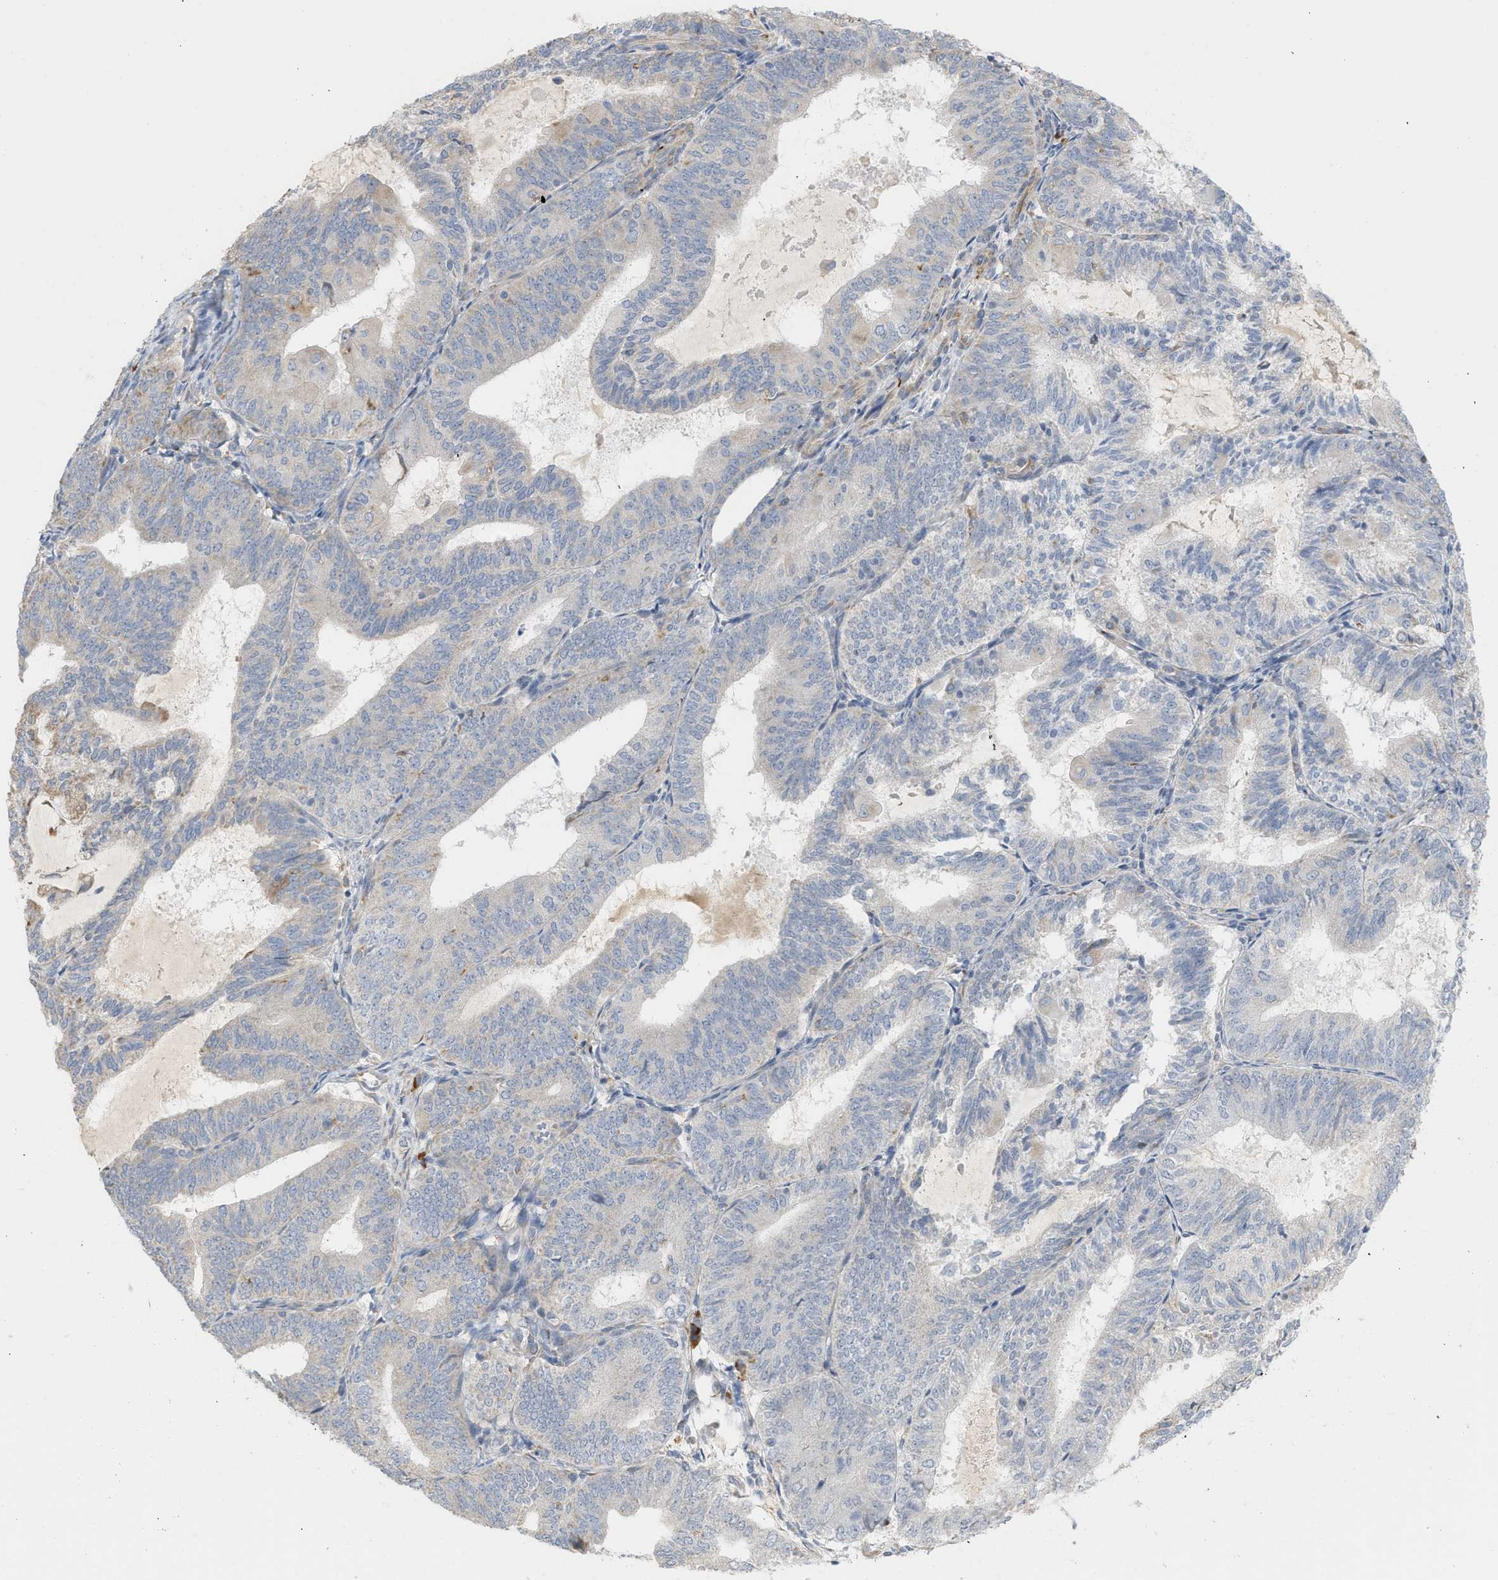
{"staining": {"intensity": "negative", "quantity": "none", "location": "none"}, "tissue": "endometrial cancer", "cell_type": "Tumor cells", "image_type": "cancer", "snomed": [{"axis": "morphology", "description": "Adenocarcinoma, NOS"}, {"axis": "topography", "description": "Endometrium"}], "caption": "Micrograph shows no protein positivity in tumor cells of endometrial cancer (adenocarcinoma) tissue.", "gene": "SVOP", "patient": {"sex": "female", "age": 81}}